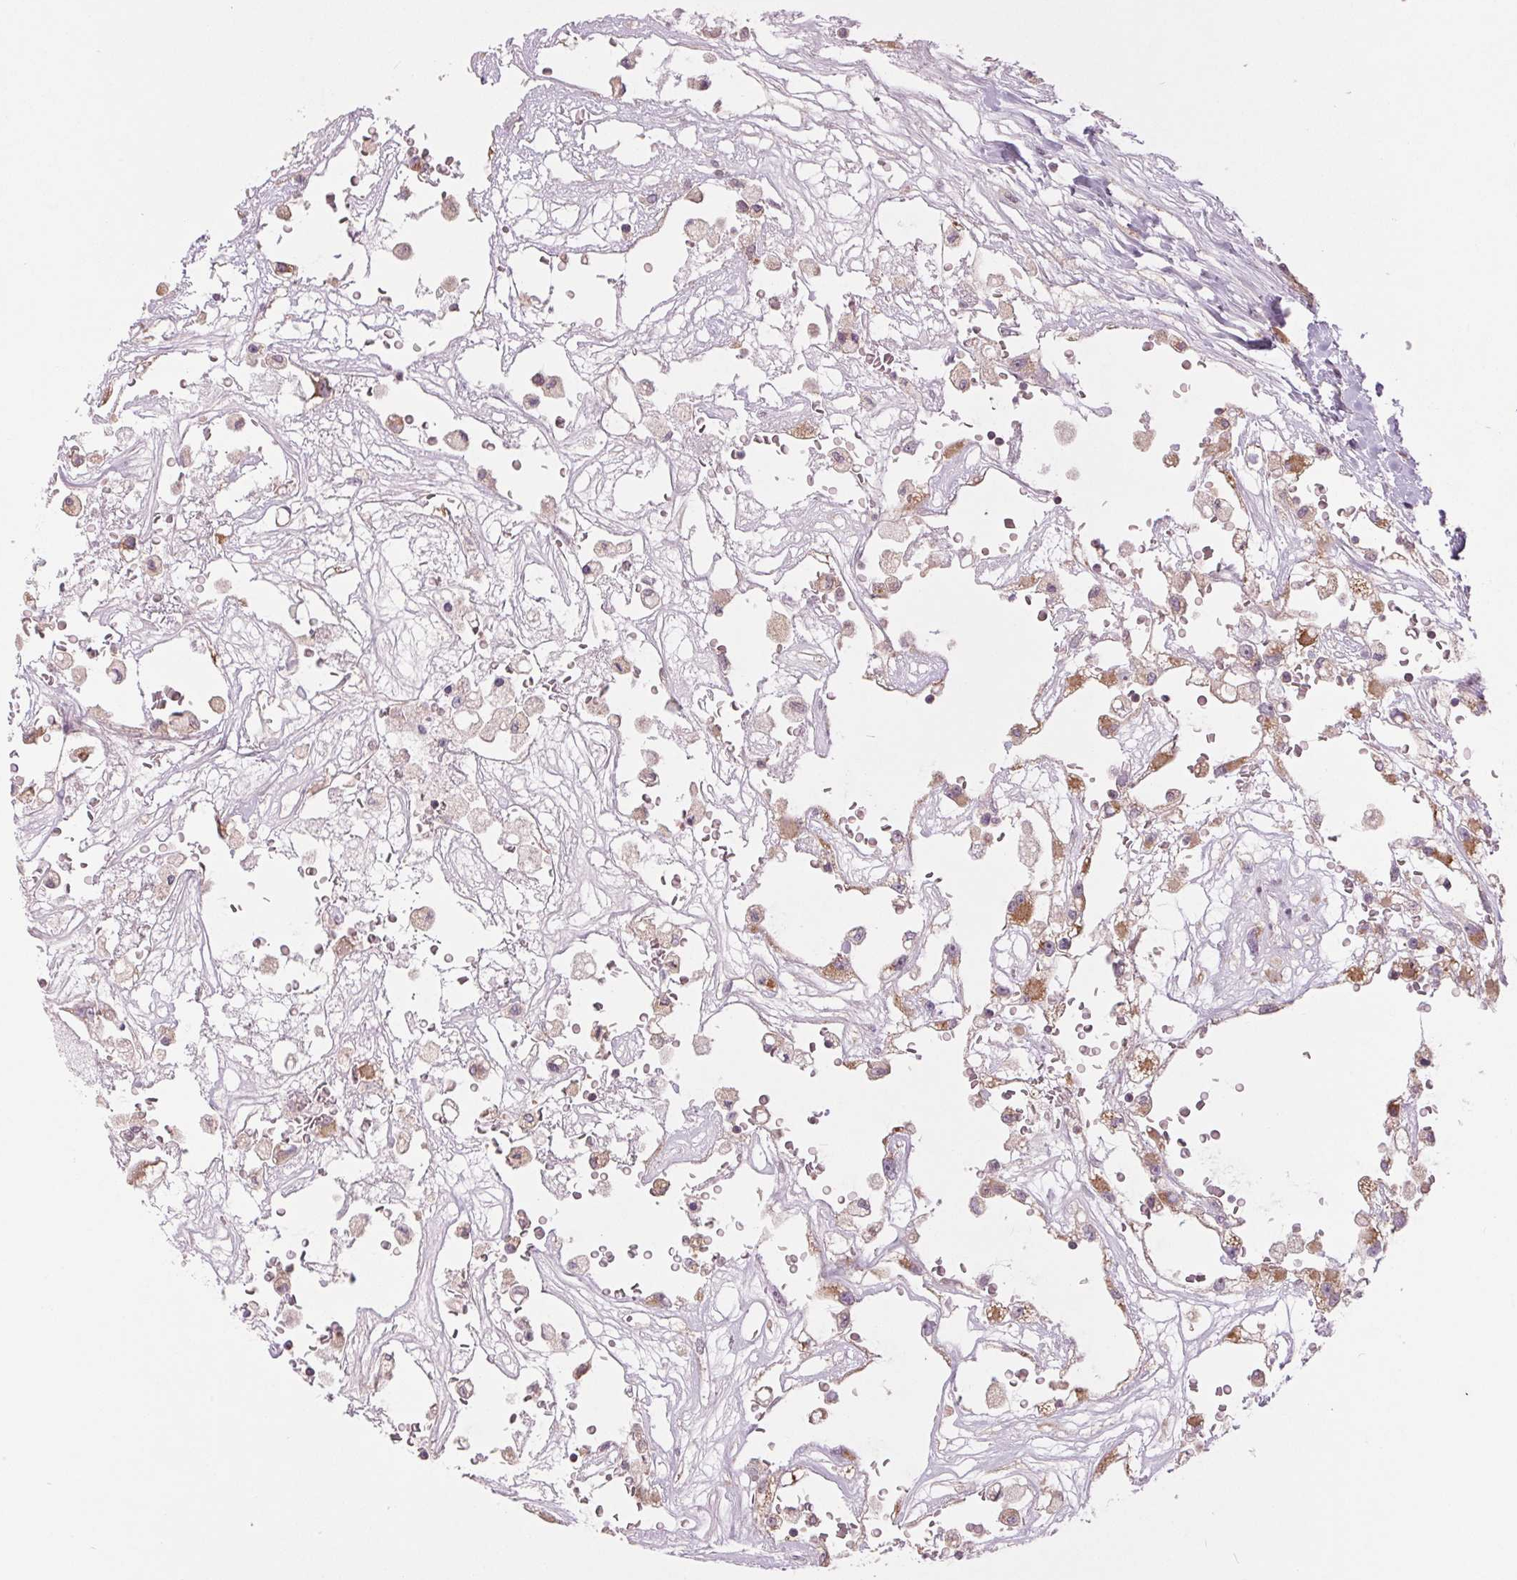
{"staining": {"intensity": "weak", "quantity": "25%-75%", "location": "cytoplasmic/membranous"}, "tissue": "renal cancer", "cell_type": "Tumor cells", "image_type": "cancer", "snomed": [{"axis": "morphology", "description": "Adenocarcinoma, NOS"}, {"axis": "topography", "description": "Kidney"}], "caption": "A low amount of weak cytoplasmic/membranous positivity is seen in about 25%-75% of tumor cells in renal adenocarcinoma tissue. (IHC, brightfield microscopy, high magnification).", "gene": "MAP3K5", "patient": {"sex": "male", "age": 59}}